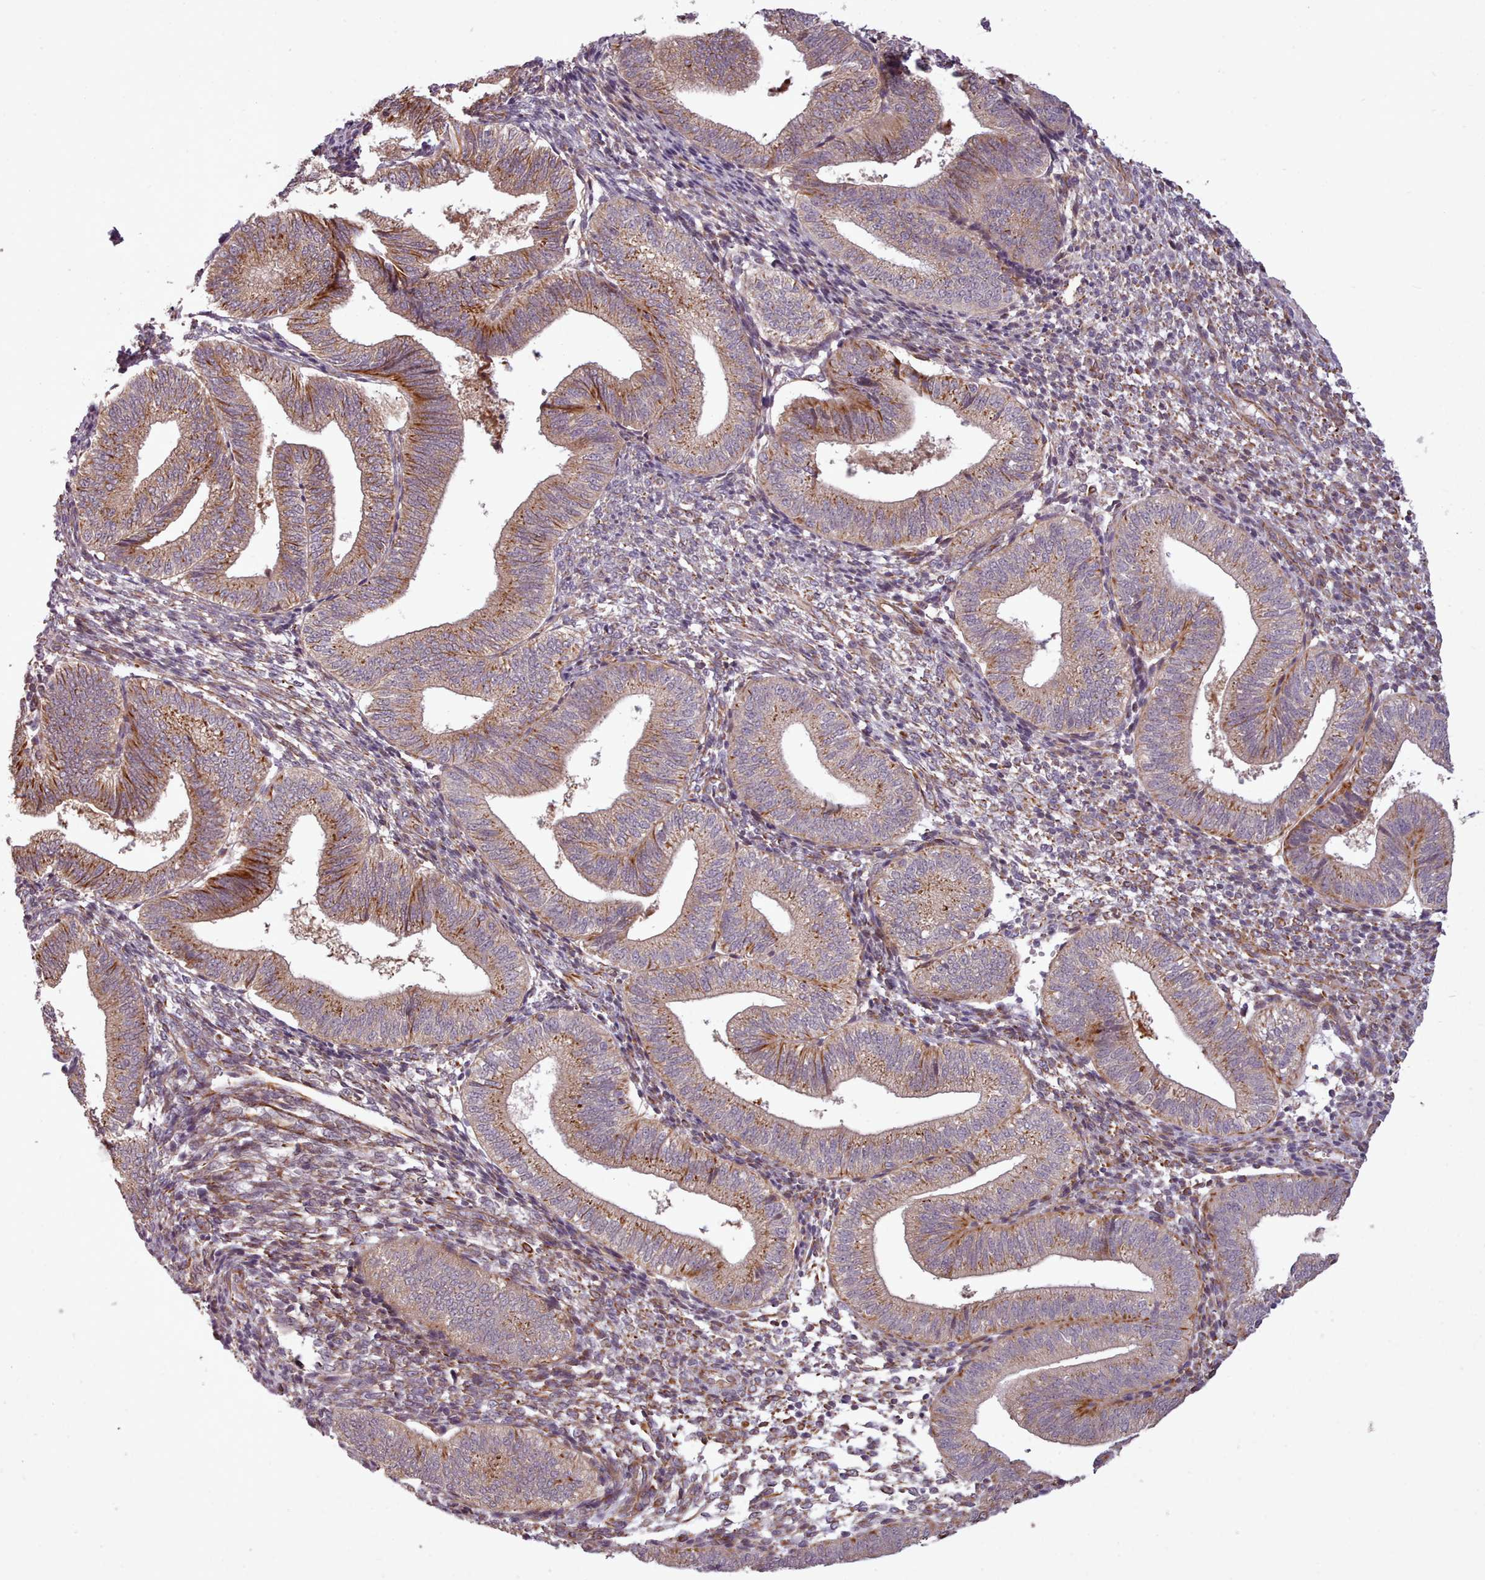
{"staining": {"intensity": "strong", "quantity": "25%-75%", "location": "cytoplasmic/membranous"}, "tissue": "endometrium", "cell_type": "Cells in endometrial stroma", "image_type": "normal", "snomed": [{"axis": "morphology", "description": "Normal tissue, NOS"}, {"axis": "topography", "description": "Endometrium"}], "caption": "IHC micrograph of benign endometrium: endometrium stained using IHC demonstrates high levels of strong protein expression localized specifically in the cytoplasmic/membranous of cells in endometrial stroma, appearing as a cytoplasmic/membranous brown color.", "gene": "GBGT1", "patient": {"sex": "female", "age": 34}}